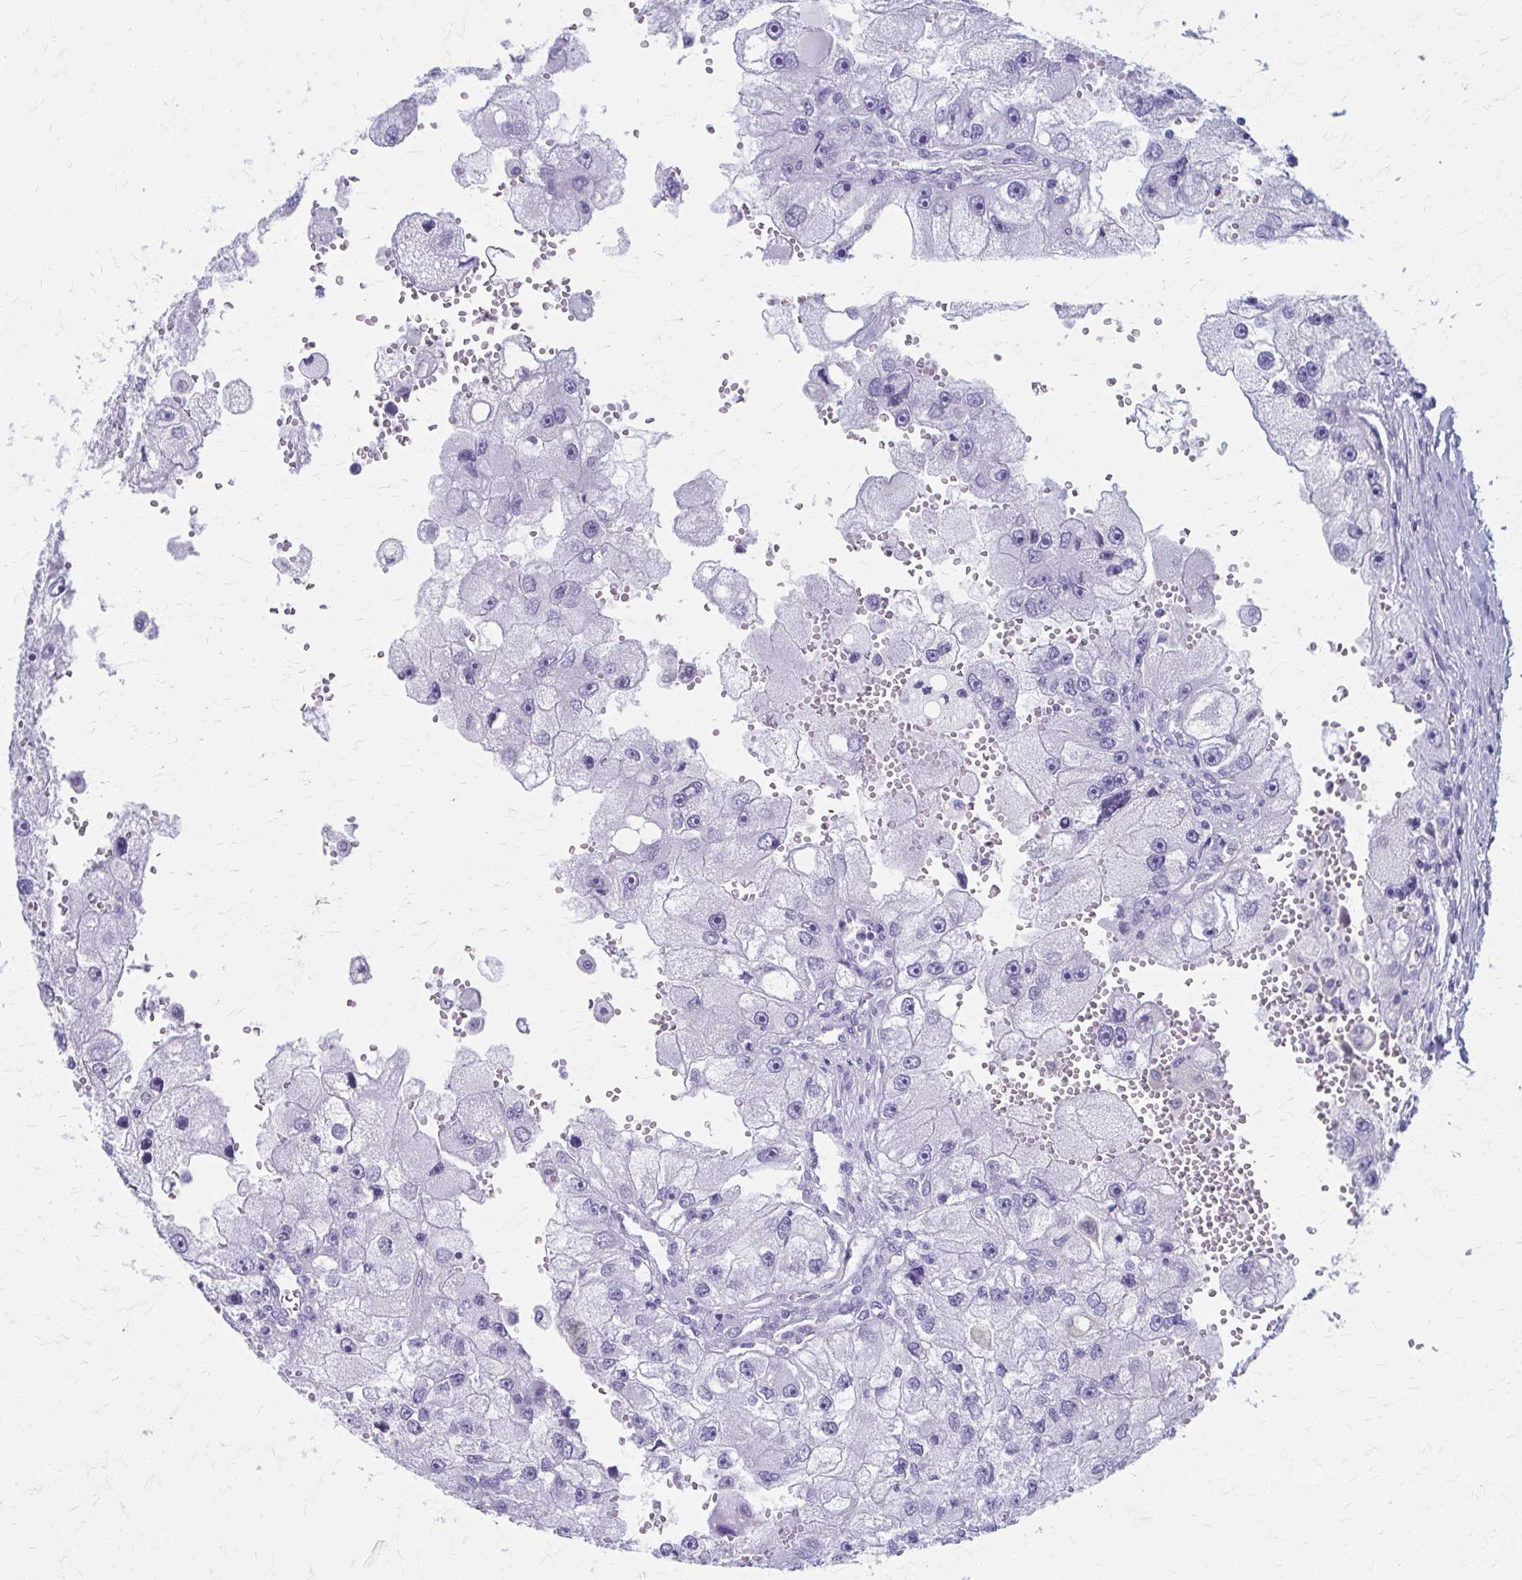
{"staining": {"intensity": "negative", "quantity": "none", "location": "none"}, "tissue": "renal cancer", "cell_type": "Tumor cells", "image_type": "cancer", "snomed": [{"axis": "morphology", "description": "Adenocarcinoma, NOS"}, {"axis": "topography", "description": "Kidney"}], "caption": "There is no significant expression in tumor cells of renal cancer (adenocarcinoma).", "gene": "CELF5", "patient": {"sex": "male", "age": 63}}